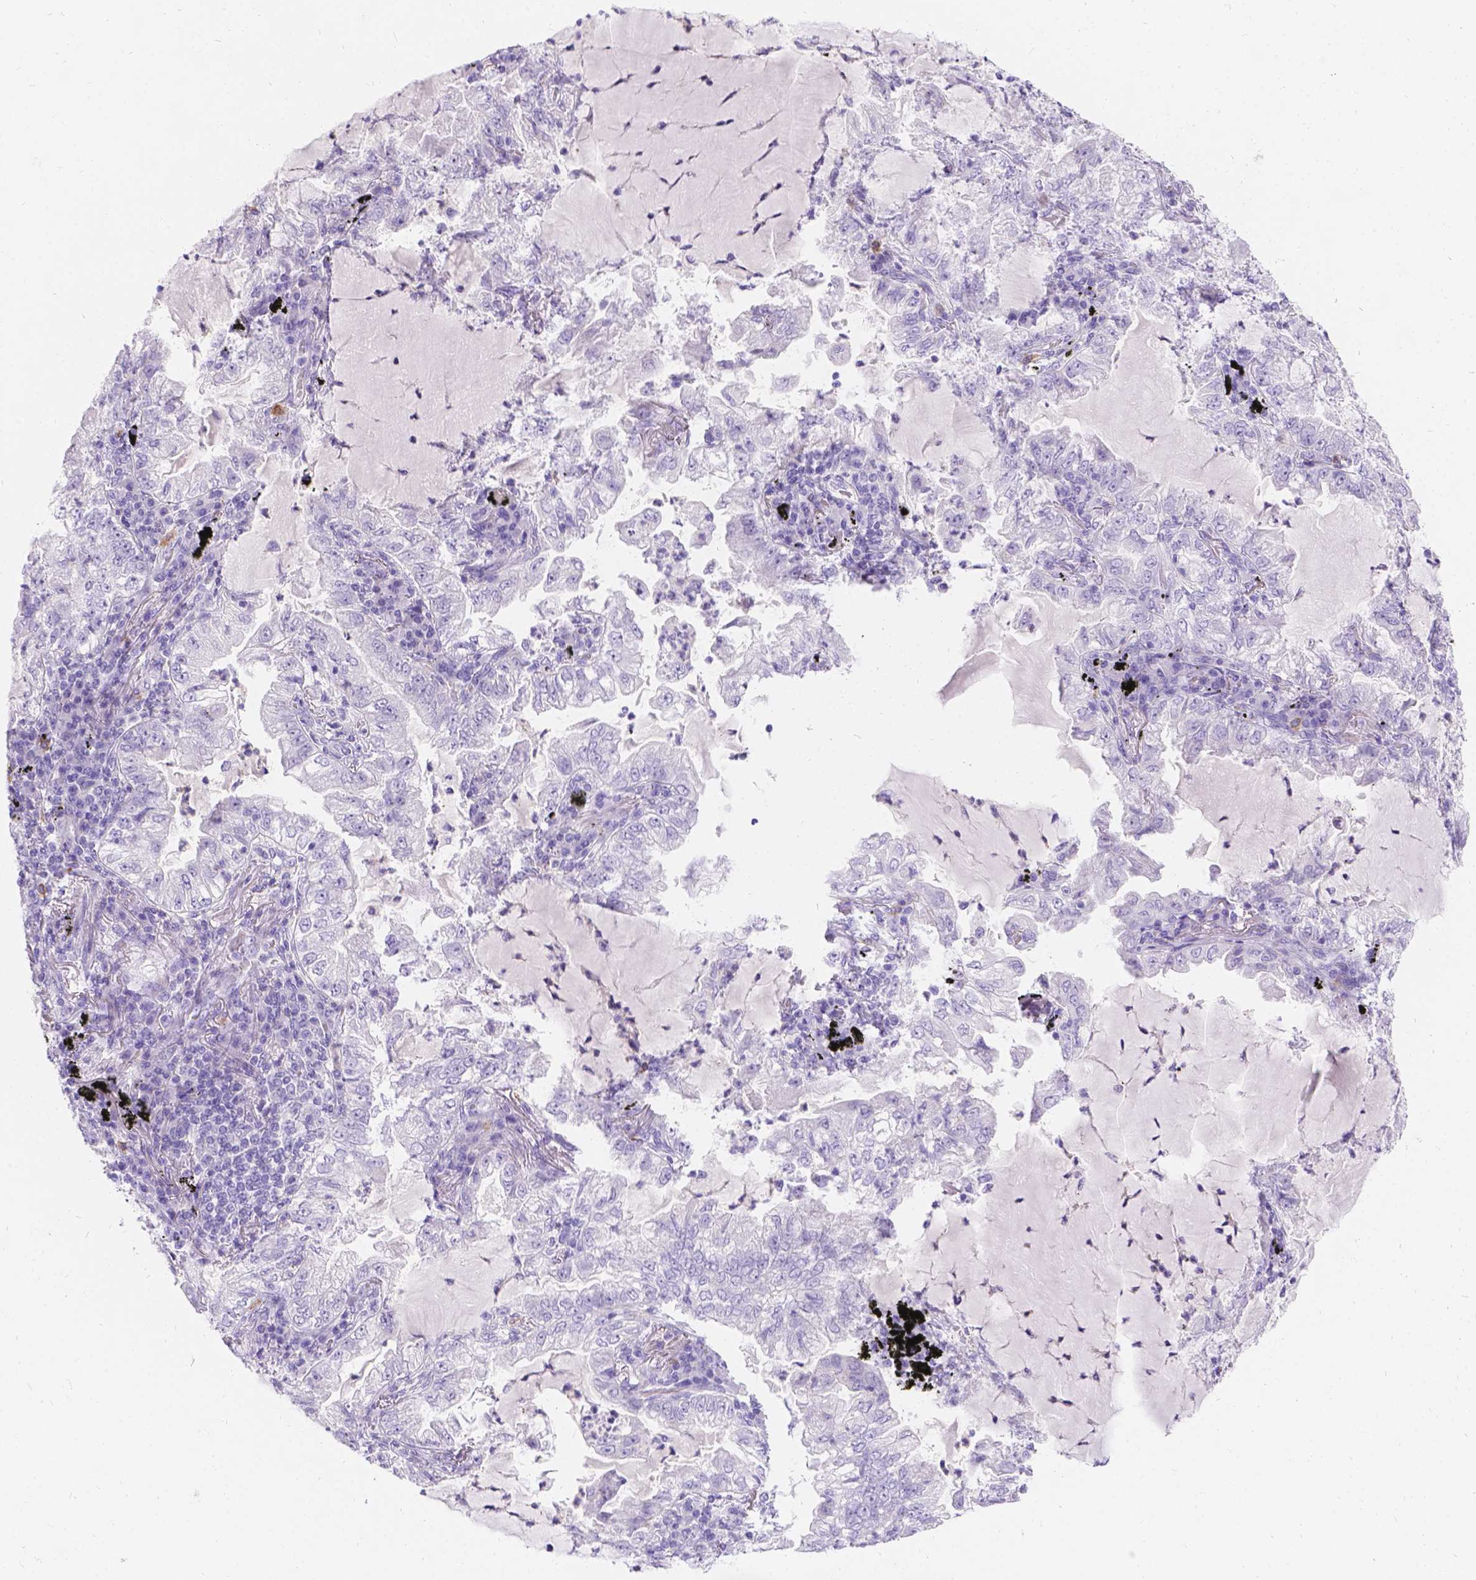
{"staining": {"intensity": "negative", "quantity": "none", "location": "none"}, "tissue": "lung cancer", "cell_type": "Tumor cells", "image_type": "cancer", "snomed": [{"axis": "morphology", "description": "Adenocarcinoma, NOS"}, {"axis": "topography", "description": "Lung"}], "caption": "Tumor cells are negative for protein expression in human adenocarcinoma (lung). (Brightfield microscopy of DAB (3,3'-diaminobenzidine) immunohistochemistry at high magnification).", "gene": "GNRHR", "patient": {"sex": "female", "age": 73}}